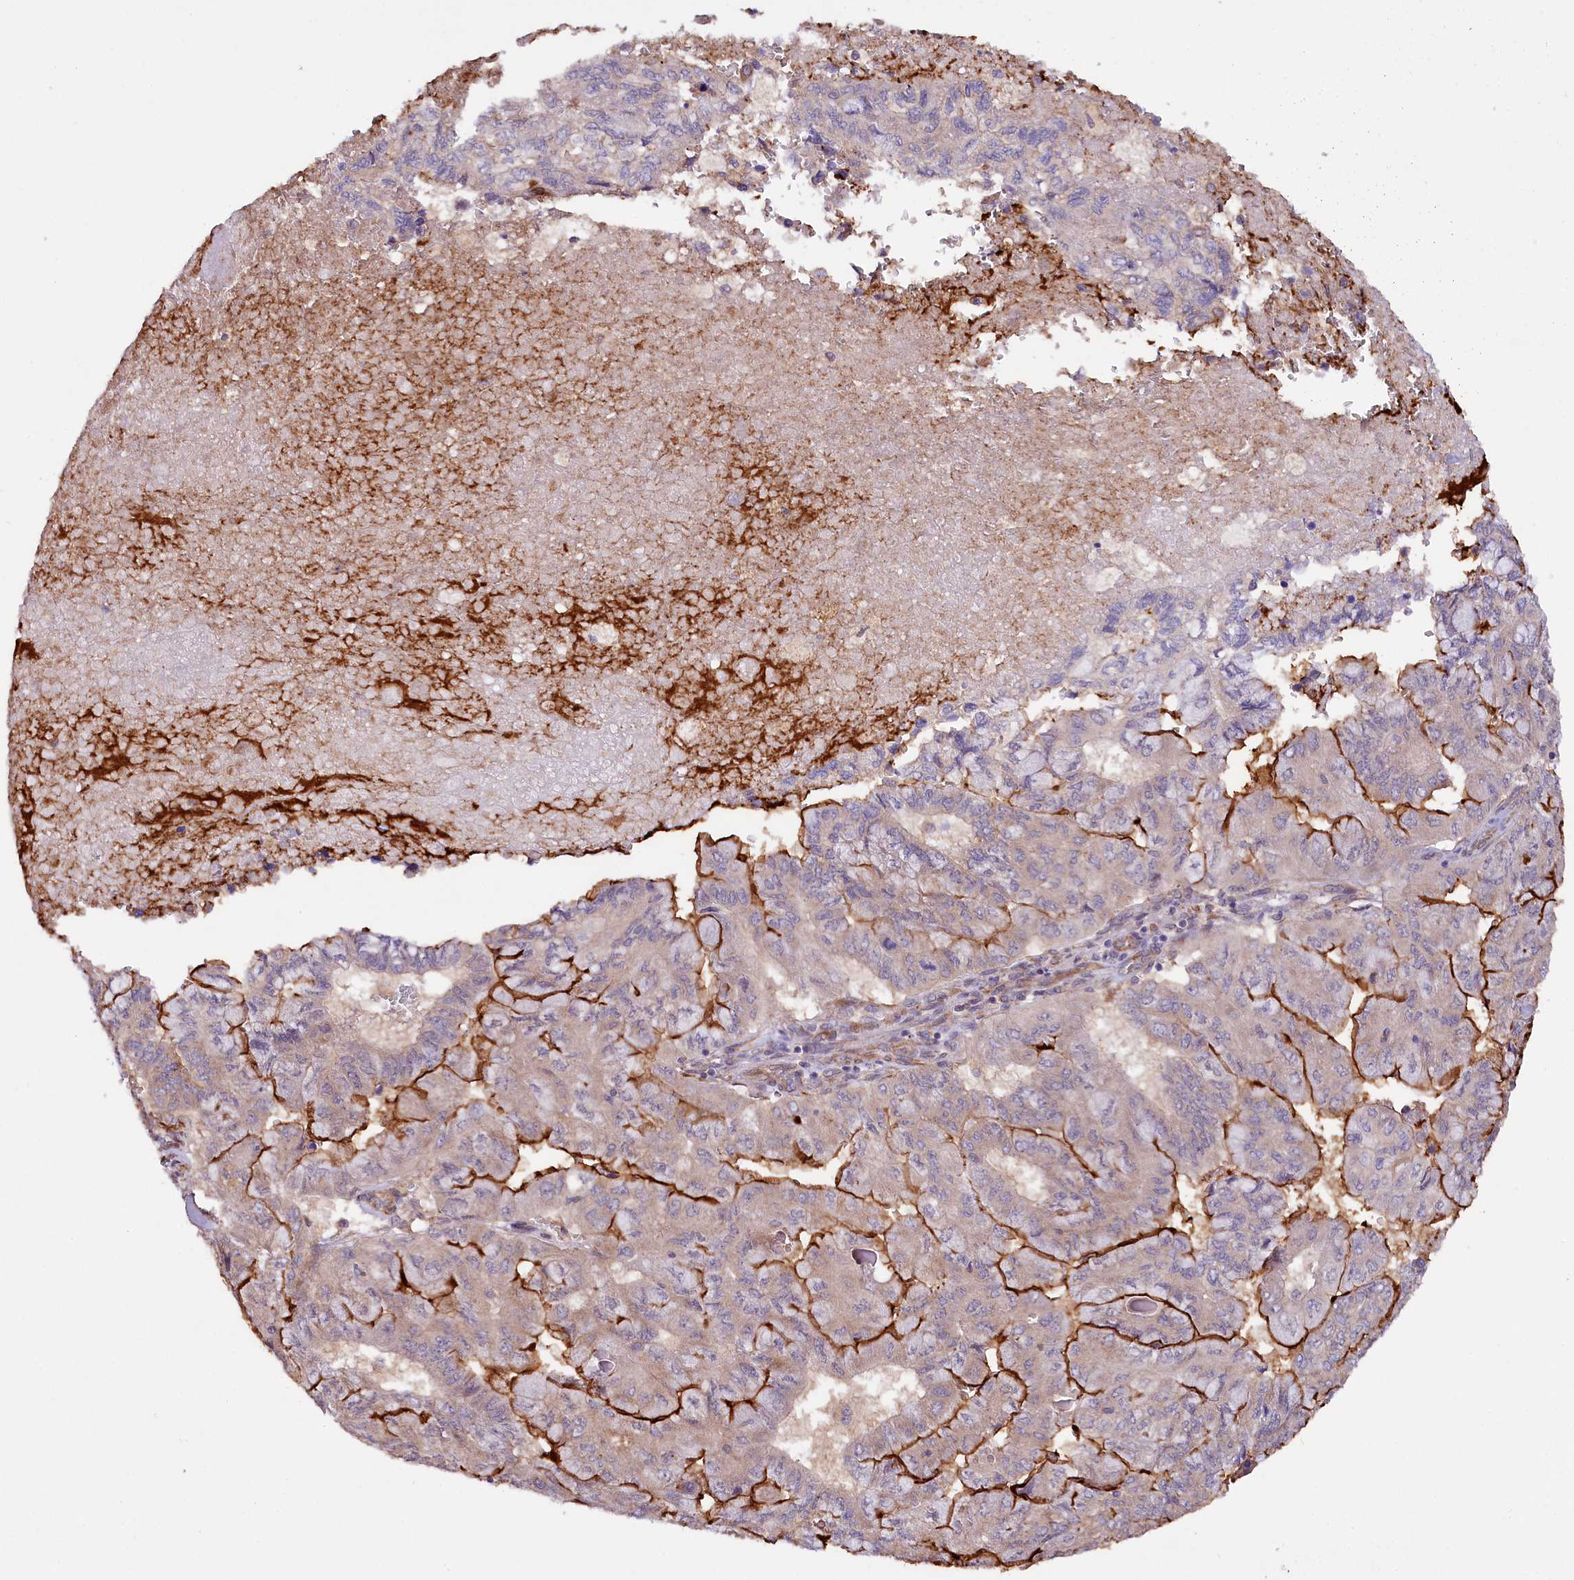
{"staining": {"intensity": "strong", "quantity": "<25%", "location": "cytoplasmic/membranous"}, "tissue": "pancreatic cancer", "cell_type": "Tumor cells", "image_type": "cancer", "snomed": [{"axis": "morphology", "description": "Adenocarcinoma, NOS"}, {"axis": "topography", "description": "Pancreas"}], "caption": "Human pancreatic cancer (adenocarcinoma) stained with a brown dye displays strong cytoplasmic/membranous positive staining in approximately <25% of tumor cells.", "gene": "TTC12", "patient": {"sex": "male", "age": 51}}